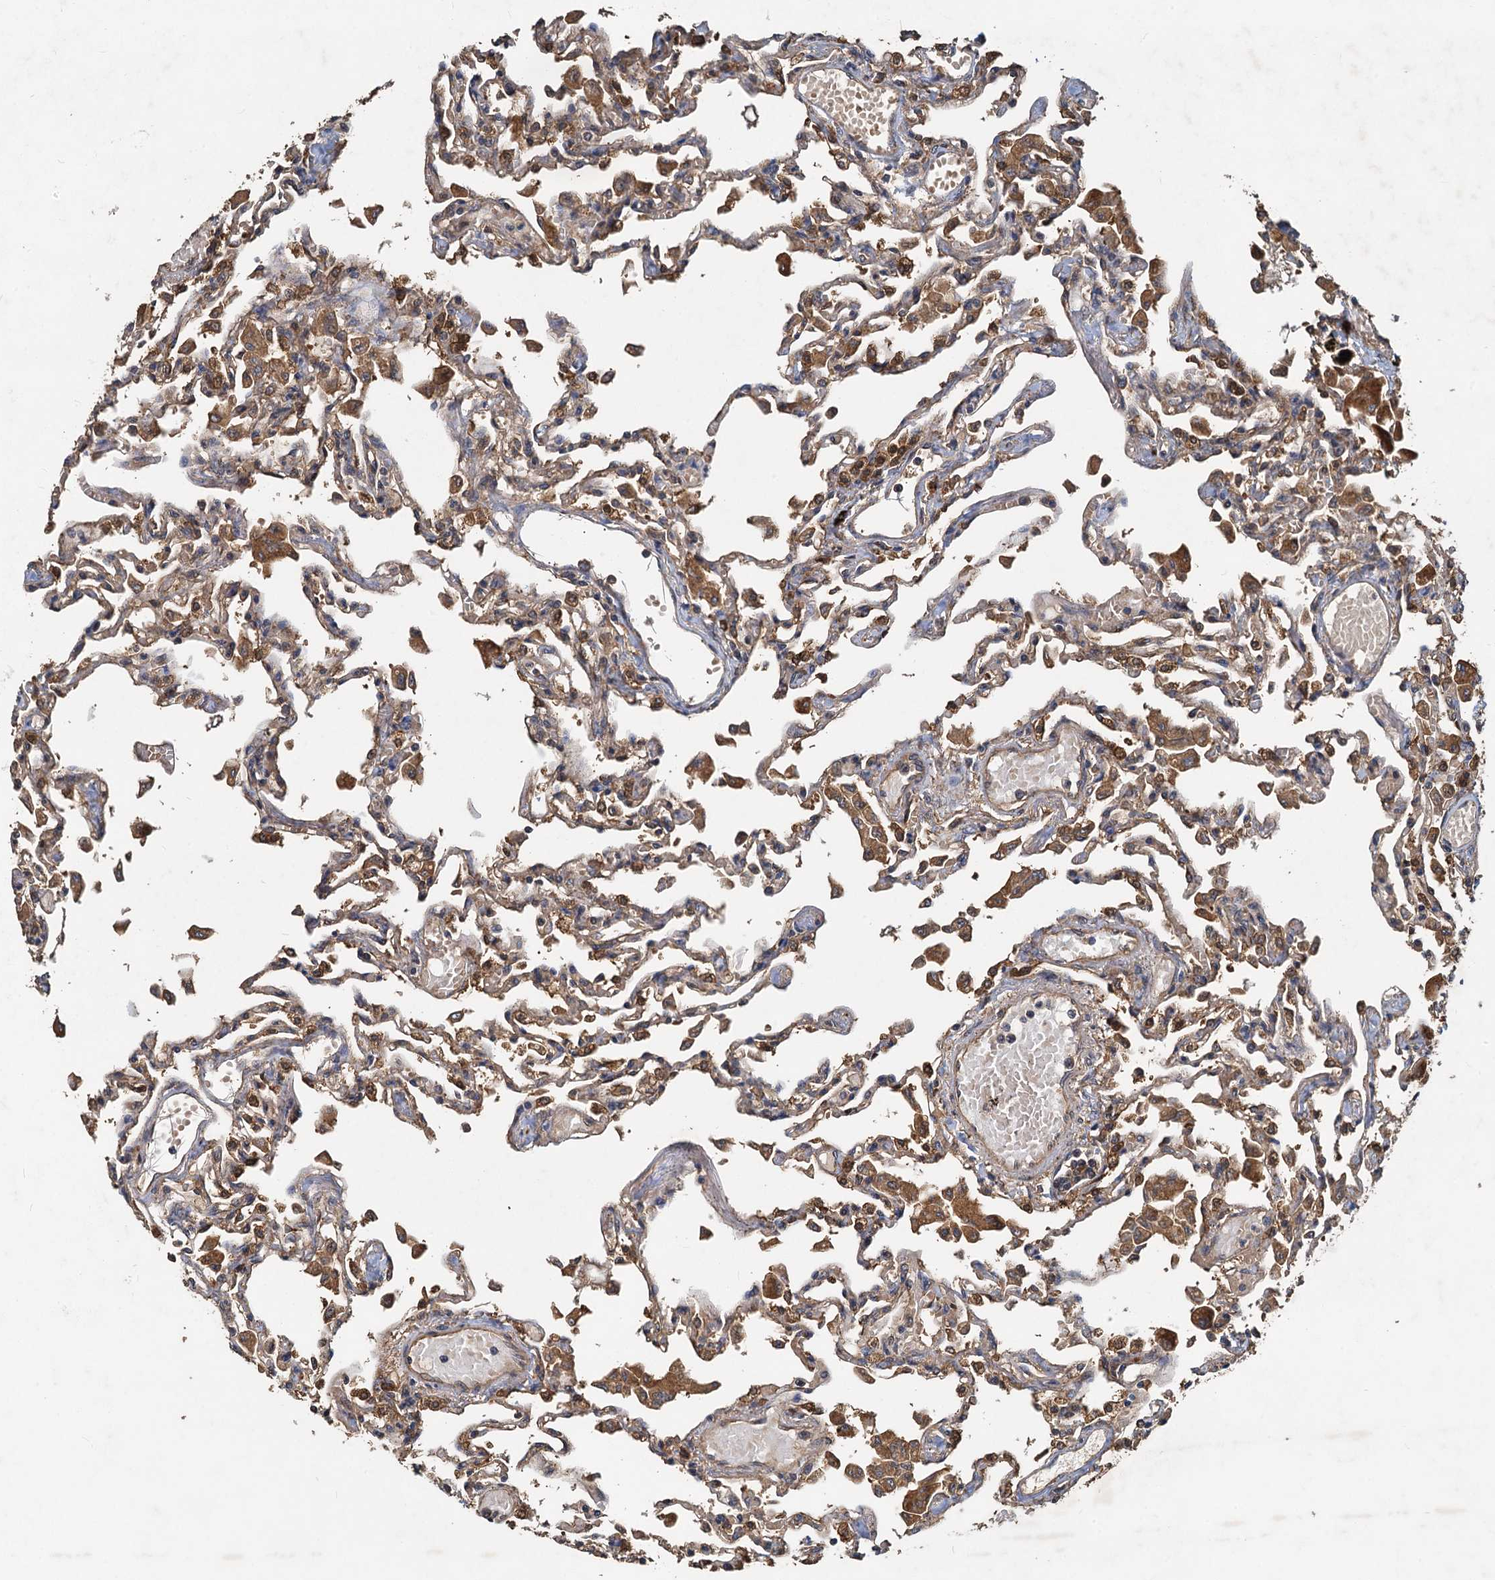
{"staining": {"intensity": "moderate", "quantity": ">75%", "location": "cytoplasmic/membranous"}, "tissue": "lung", "cell_type": "Alveolar cells", "image_type": "normal", "snomed": [{"axis": "morphology", "description": "Normal tissue, NOS"}, {"axis": "topography", "description": "Bronchus"}, {"axis": "topography", "description": "Lung"}], "caption": "IHC of unremarkable lung demonstrates medium levels of moderate cytoplasmic/membranous positivity in approximately >75% of alveolar cells. The protein of interest is stained brown, and the nuclei are stained in blue (DAB (3,3'-diaminobenzidine) IHC with brightfield microscopy, high magnification).", "gene": "HYI", "patient": {"sex": "female", "age": 49}}